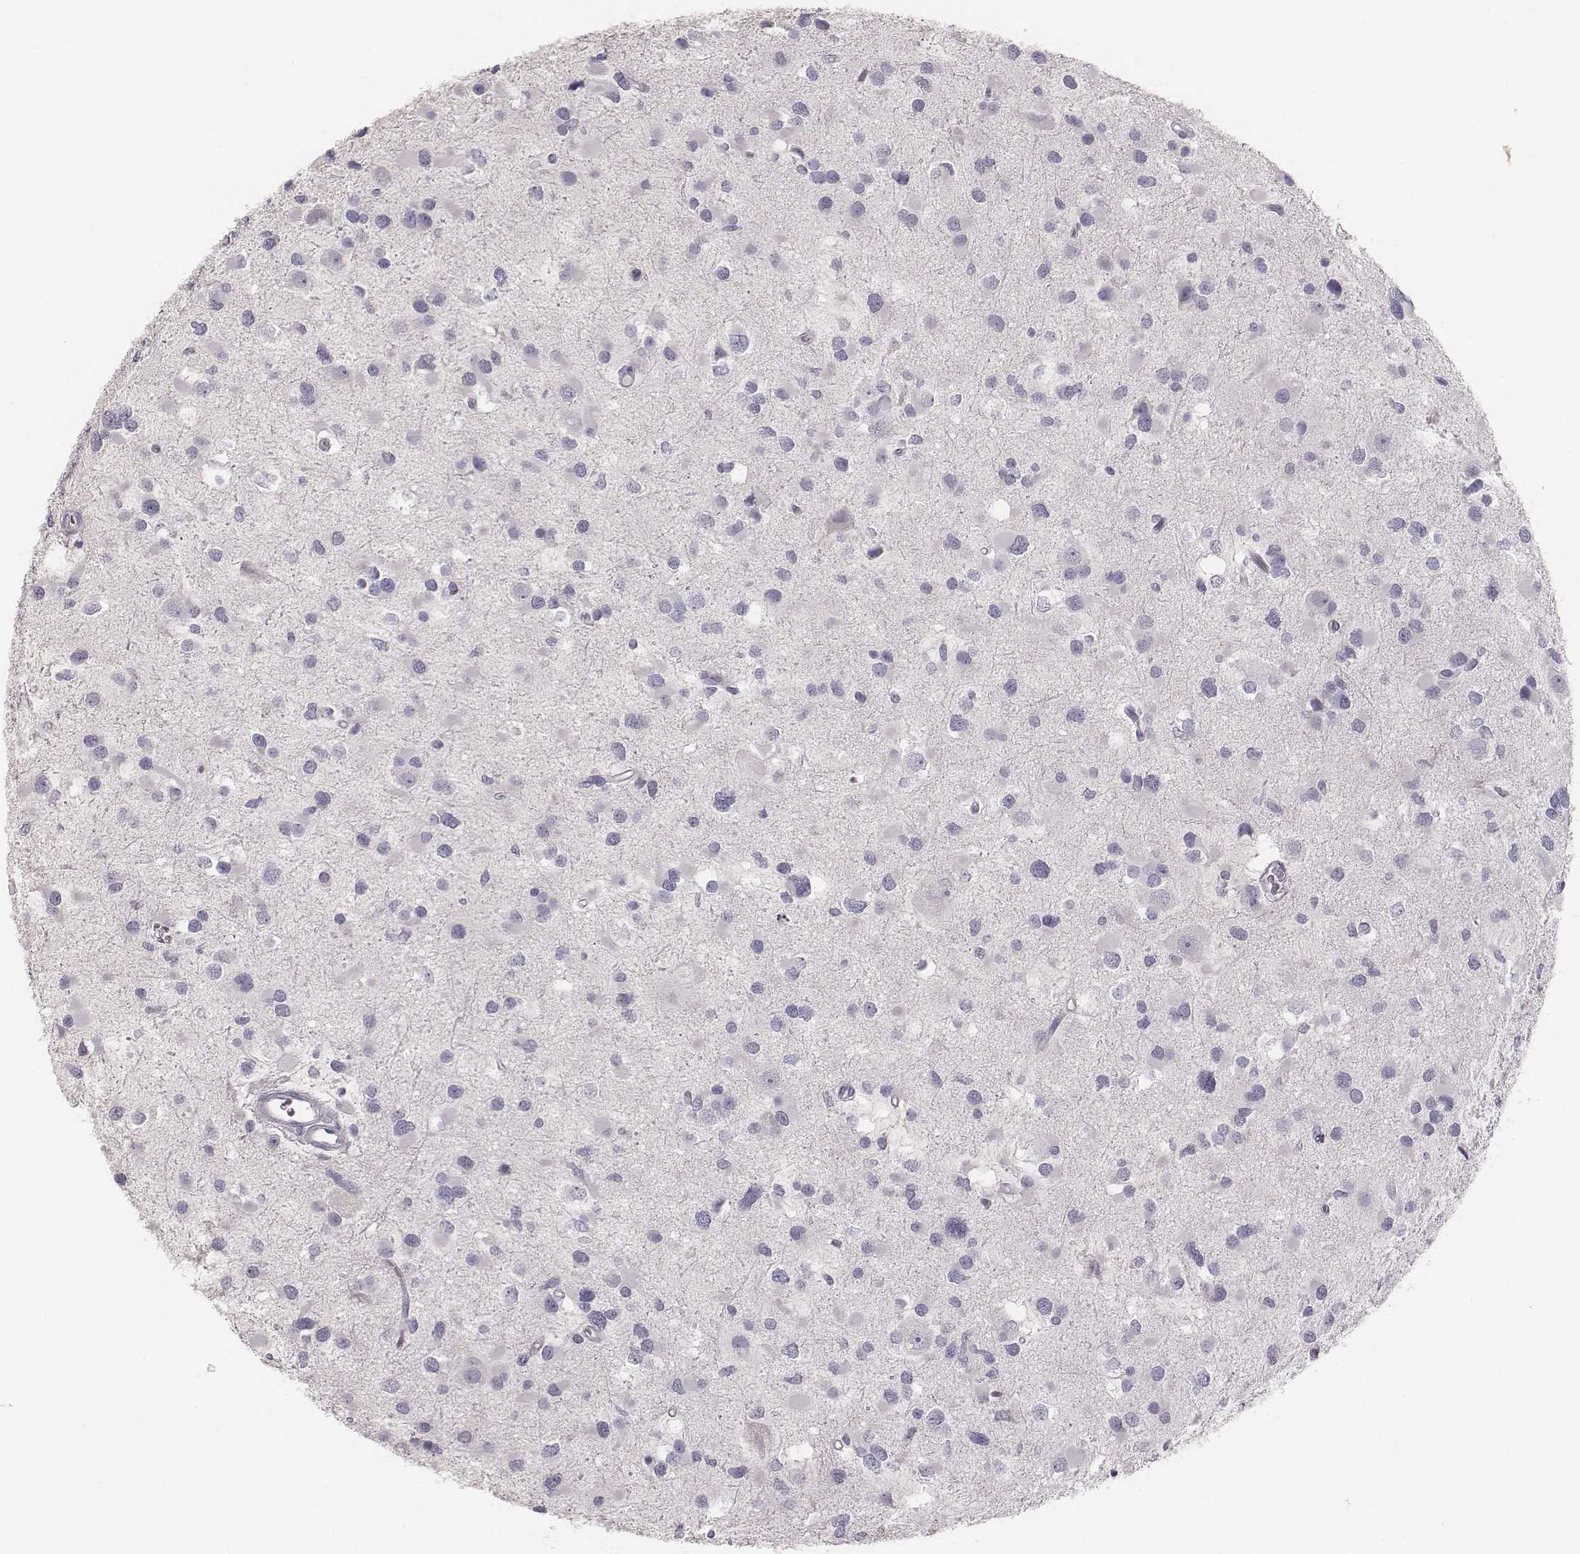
{"staining": {"intensity": "negative", "quantity": "none", "location": "none"}, "tissue": "glioma", "cell_type": "Tumor cells", "image_type": "cancer", "snomed": [{"axis": "morphology", "description": "Glioma, malignant, Low grade"}, {"axis": "topography", "description": "Brain"}], "caption": "An IHC image of malignant glioma (low-grade) is shown. There is no staining in tumor cells of malignant glioma (low-grade). (Brightfield microscopy of DAB (3,3'-diaminobenzidine) IHC at high magnification).", "gene": "MYH6", "patient": {"sex": "female", "age": 32}}